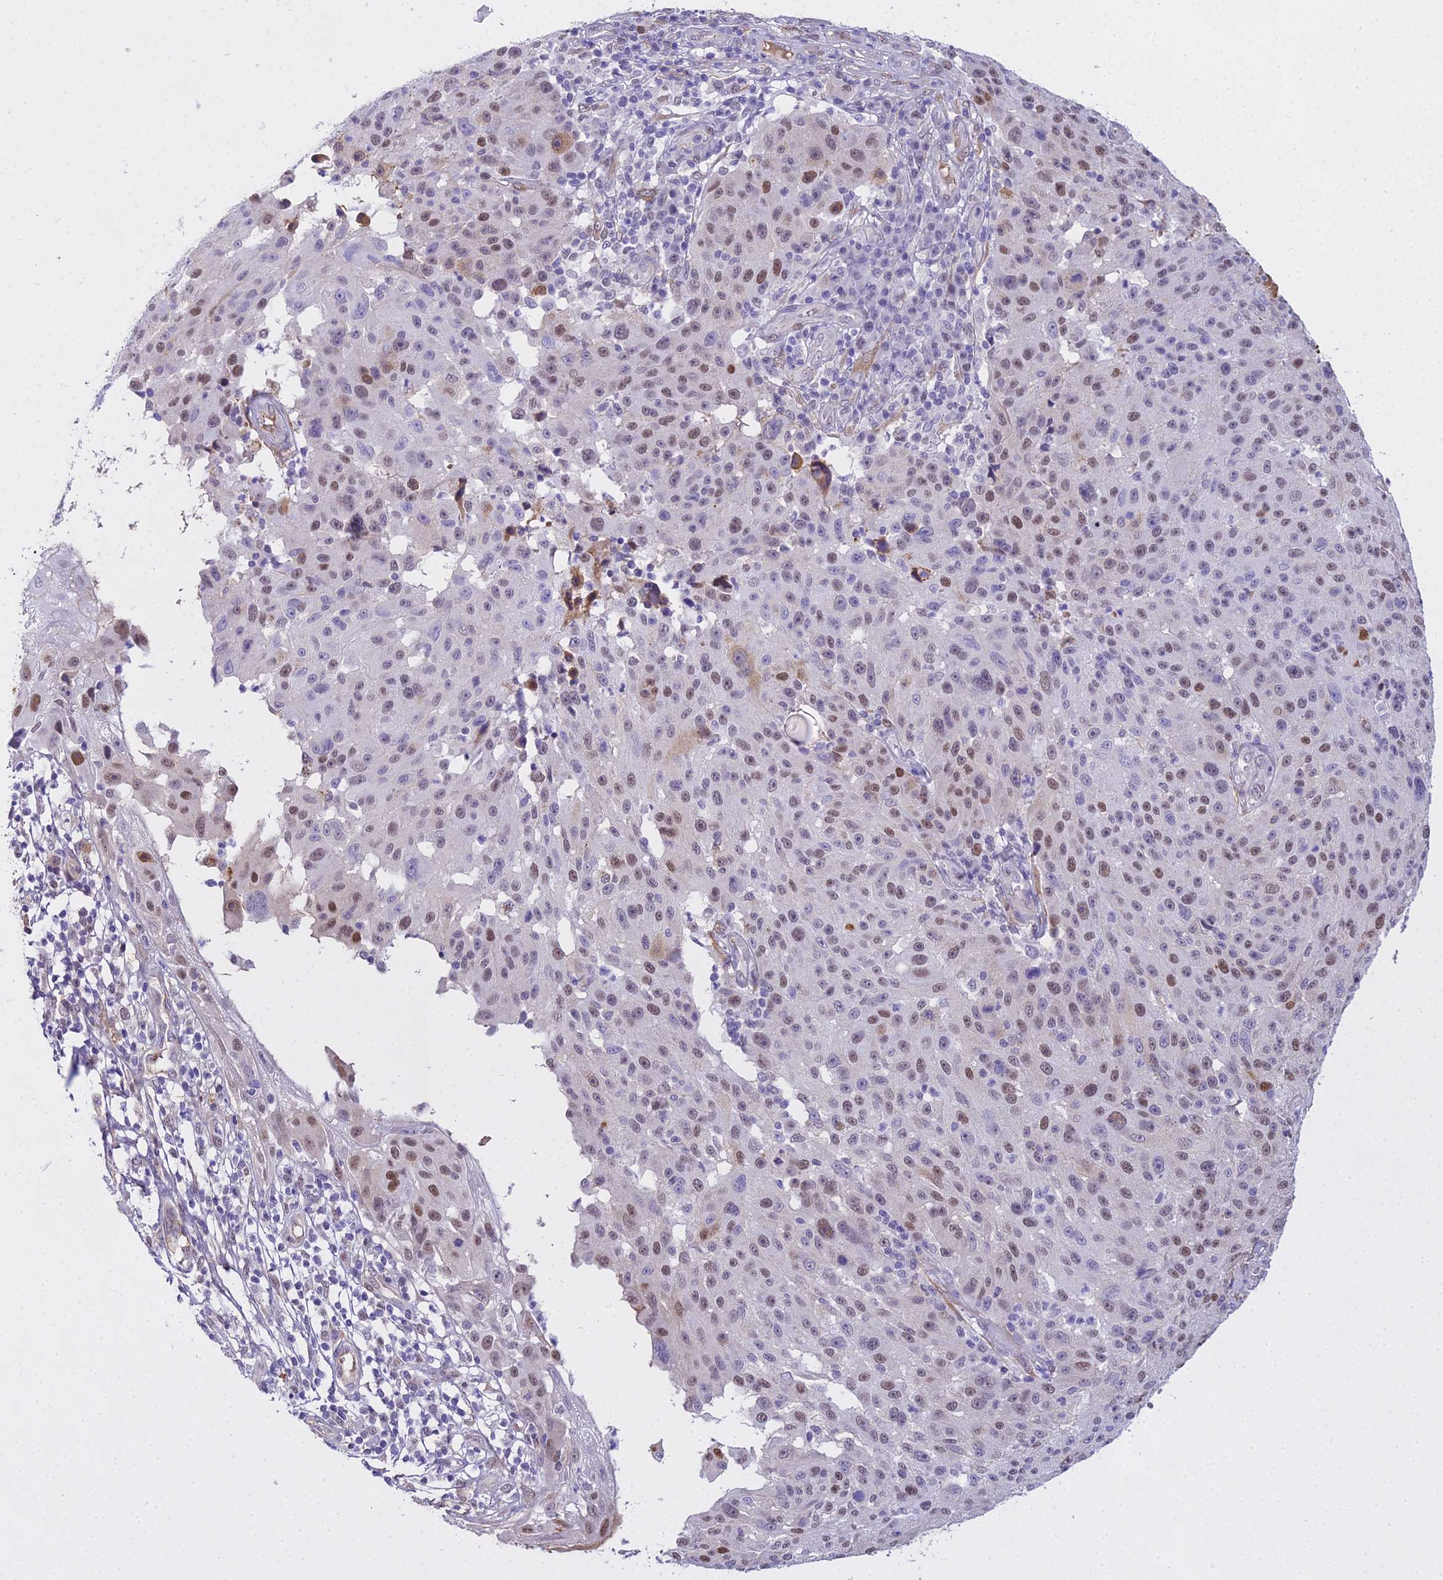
{"staining": {"intensity": "moderate", "quantity": "25%-75%", "location": "nuclear"}, "tissue": "melanoma", "cell_type": "Tumor cells", "image_type": "cancer", "snomed": [{"axis": "morphology", "description": "Malignant melanoma, NOS"}, {"axis": "topography", "description": "Skin"}], "caption": "High-magnification brightfield microscopy of malignant melanoma stained with DAB (brown) and counterstained with hematoxylin (blue). tumor cells exhibit moderate nuclear expression is identified in approximately25%-75% of cells.", "gene": "MAT2A", "patient": {"sex": "male", "age": 53}}